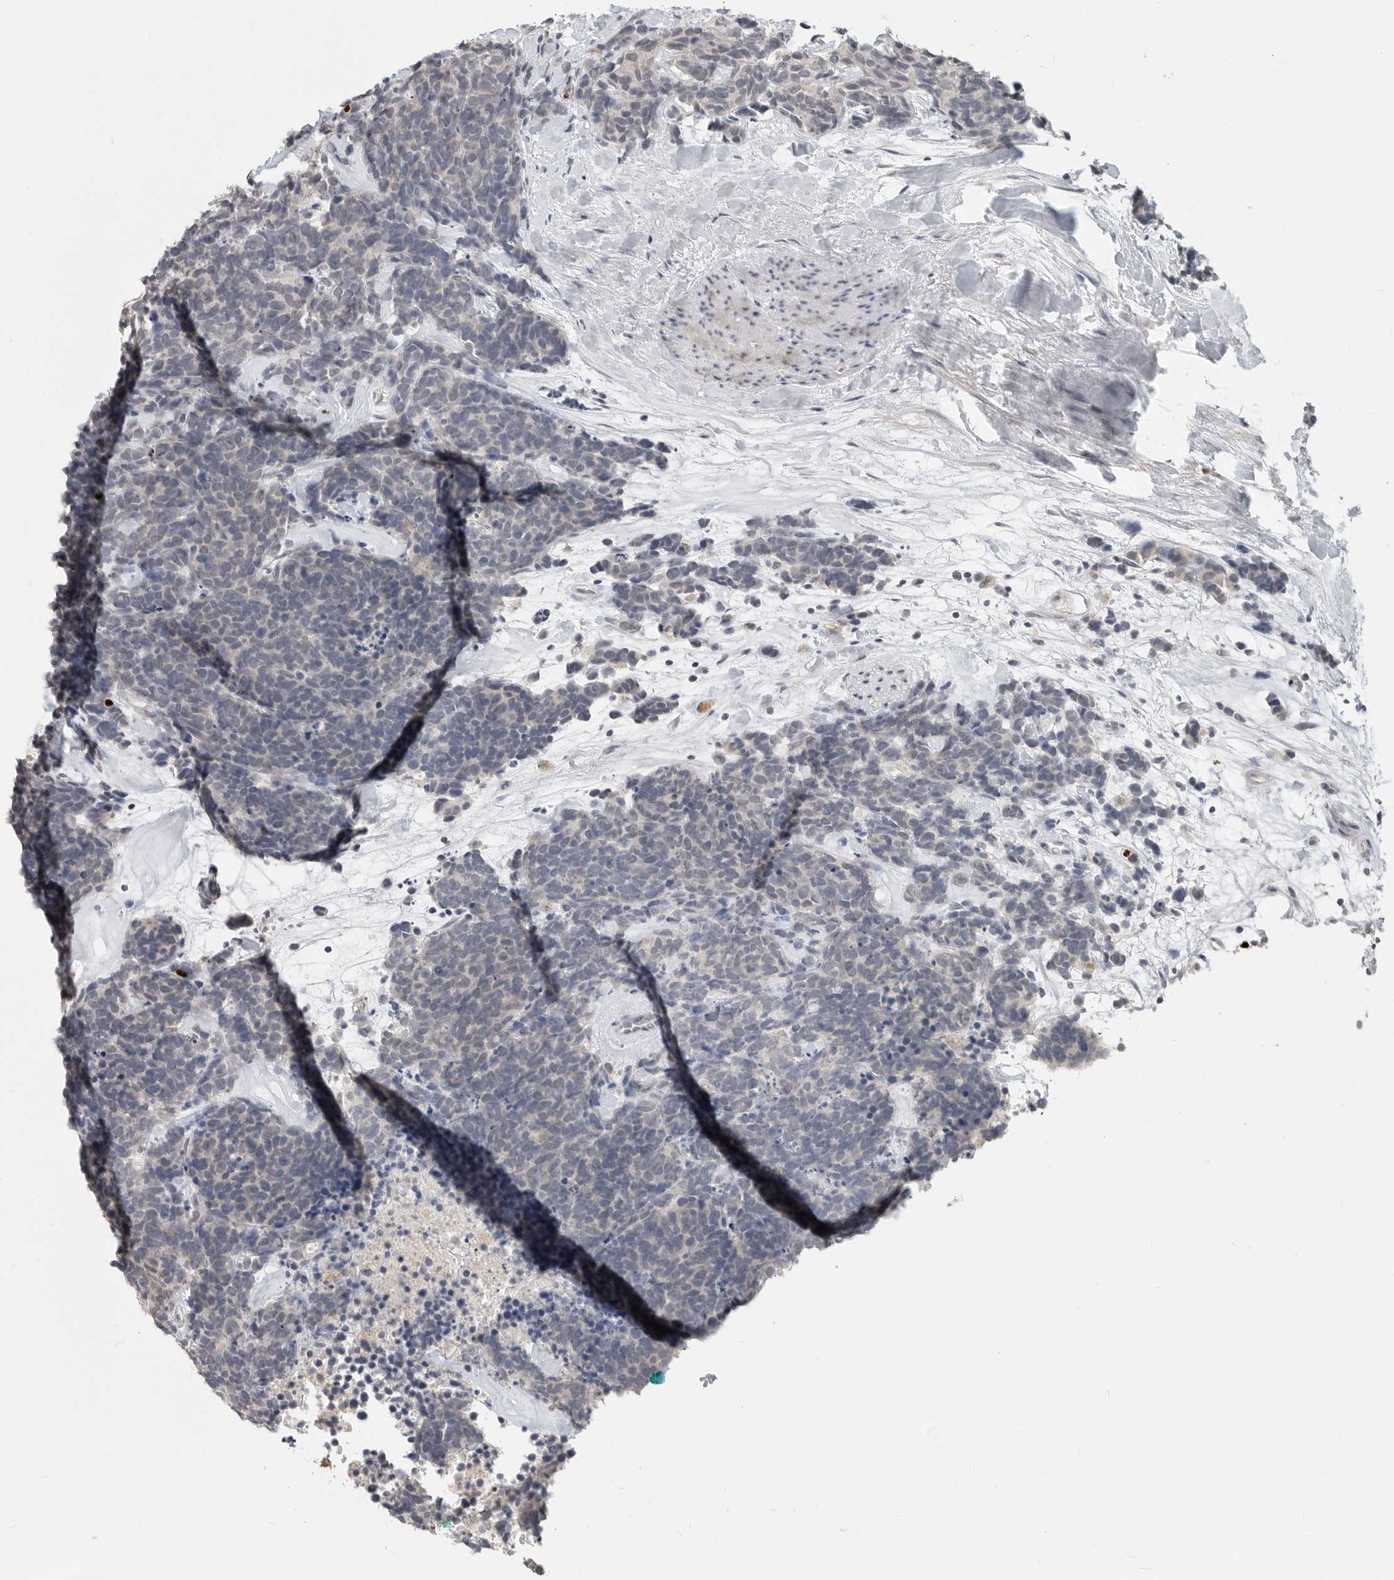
{"staining": {"intensity": "negative", "quantity": "none", "location": "none"}, "tissue": "carcinoid", "cell_type": "Tumor cells", "image_type": "cancer", "snomed": [{"axis": "morphology", "description": "Carcinoma, NOS"}, {"axis": "morphology", "description": "Carcinoid, malignant, NOS"}, {"axis": "topography", "description": "Urinary bladder"}], "caption": "Photomicrograph shows no significant protein positivity in tumor cells of carcinoma.", "gene": "FOXP3", "patient": {"sex": "male", "age": 57}}